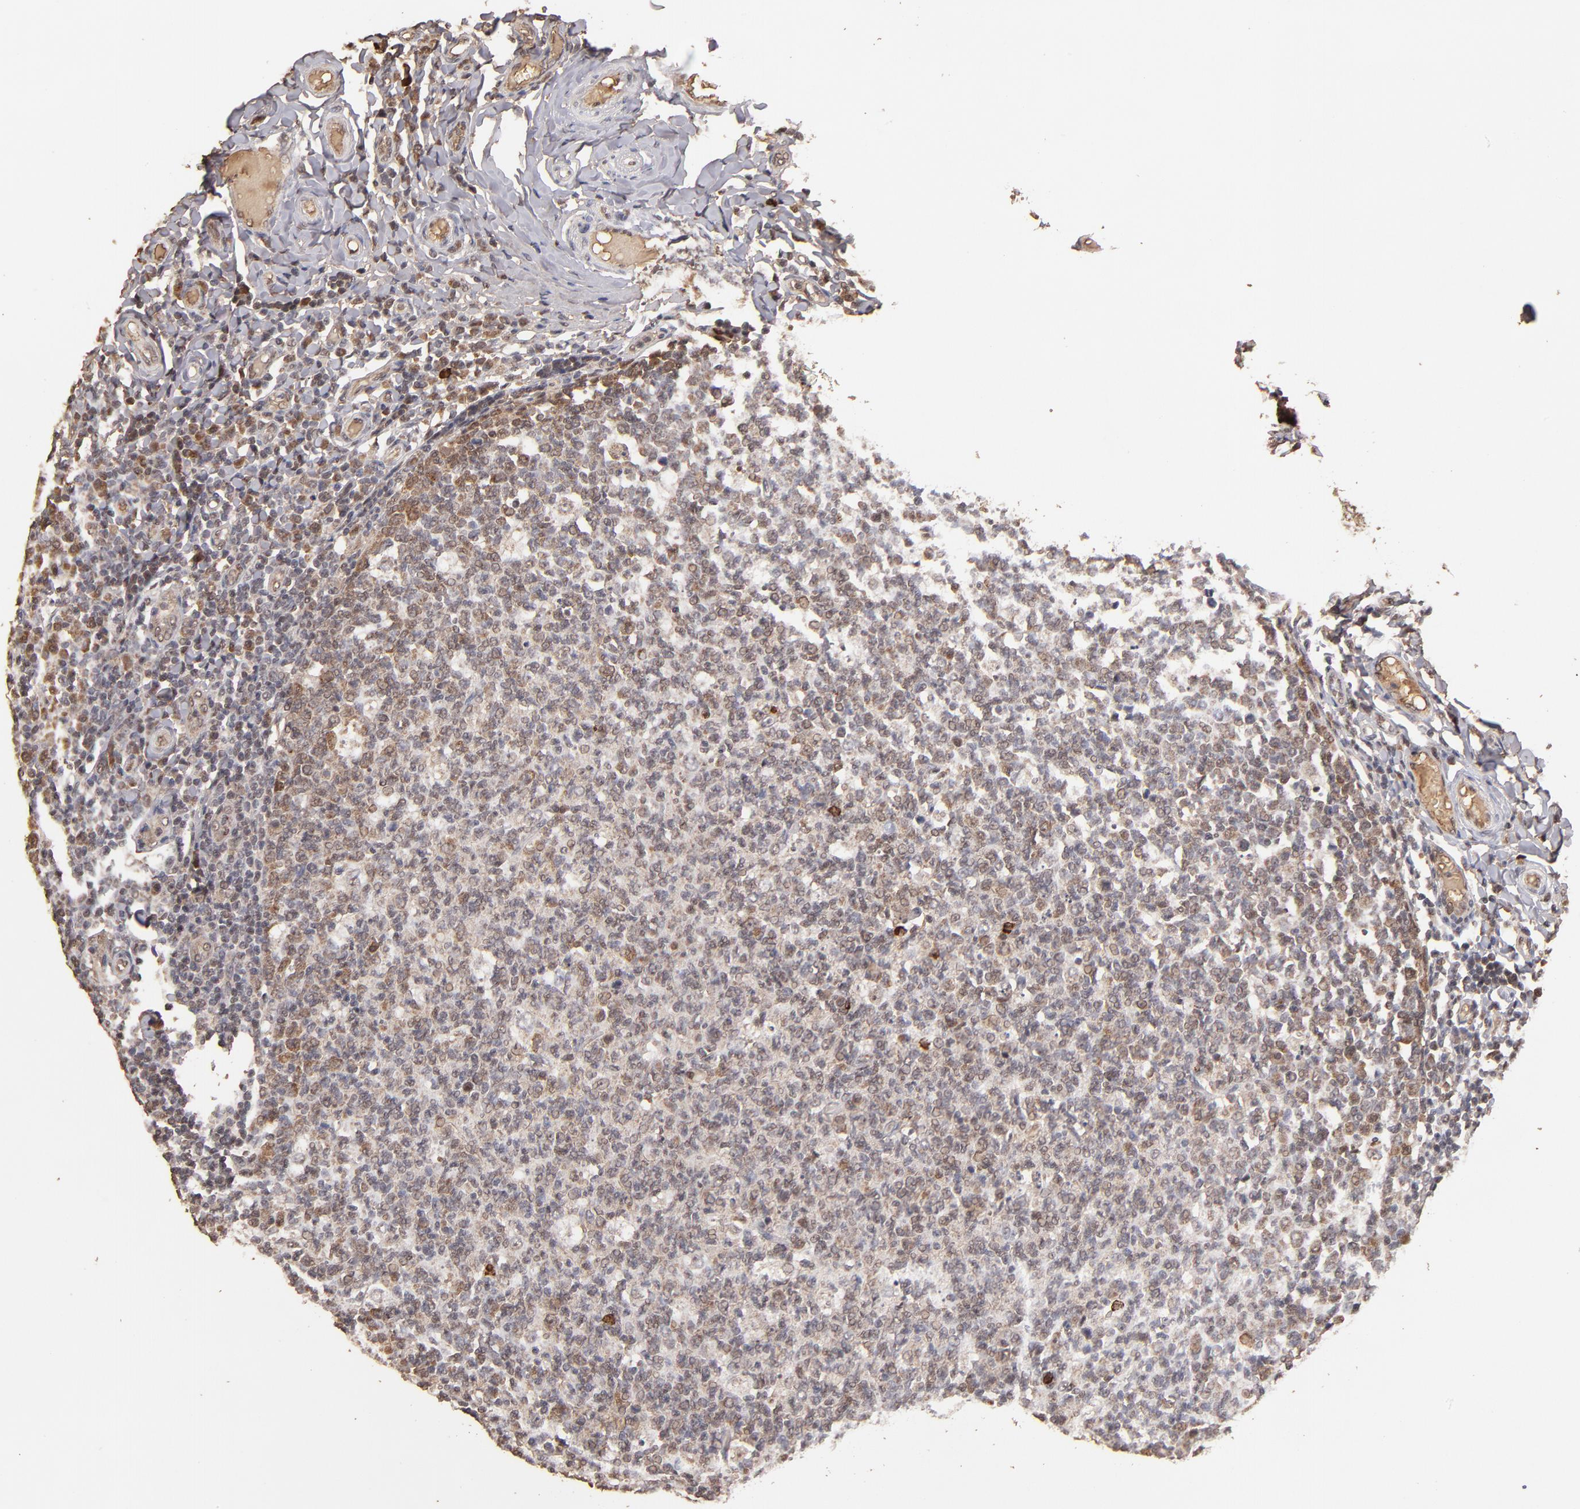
{"staining": {"intensity": "weak", "quantity": "25%-75%", "location": "nuclear"}, "tissue": "tonsil", "cell_type": "Germinal center cells", "image_type": "normal", "snomed": [{"axis": "morphology", "description": "Normal tissue, NOS"}, {"axis": "topography", "description": "Tonsil"}], "caption": "Protein expression by immunohistochemistry displays weak nuclear staining in approximately 25%-75% of germinal center cells in unremarkable tonsil. (Brightfield microscopy of DAB IHC at high magnification).", "gene": "EAPP", "patient": {"sex": "male", "age": 6}}